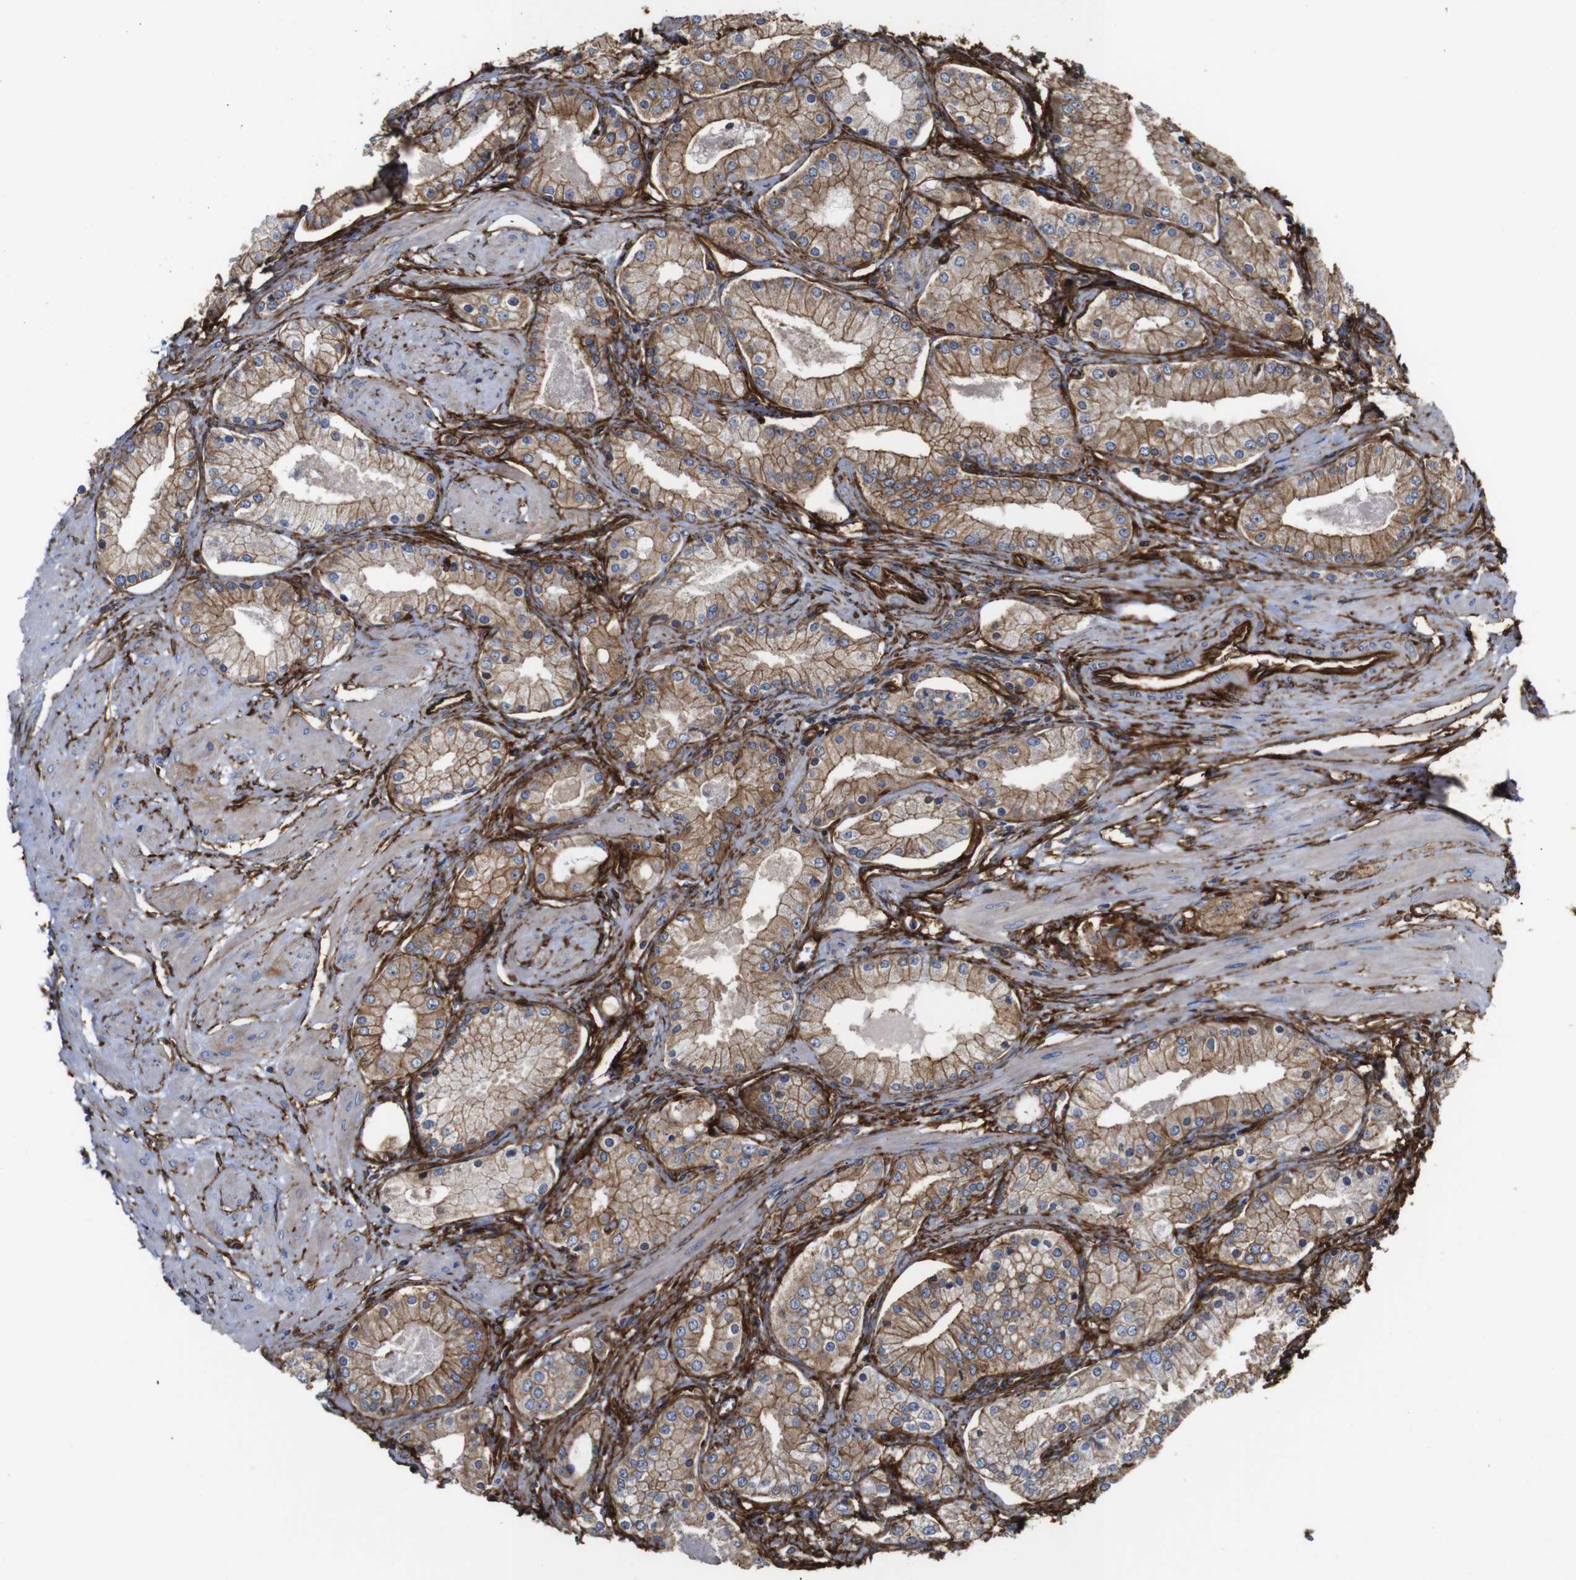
{"staining": {"intensity": "moderate", "quantity": ">75%", "location": "cytoplasmic/membranous"}, "tissue": "prostate cancer", "cell_type": "Tumor cells", "image_type": "cancer", "snomed": [{"axis": "morphology", "description": "Adenocarcinoma, High grade"}, {"axis": "topography", "description": "Prostate"}], "caption": "Human prostate cancer stained for a protein (brown) reveals moderate cytoplasmic/membranous positive staining in approximately >75% of tumor cells.", "gene": "SPTBN1", "patient": {"sex": "male", "age": 66}}